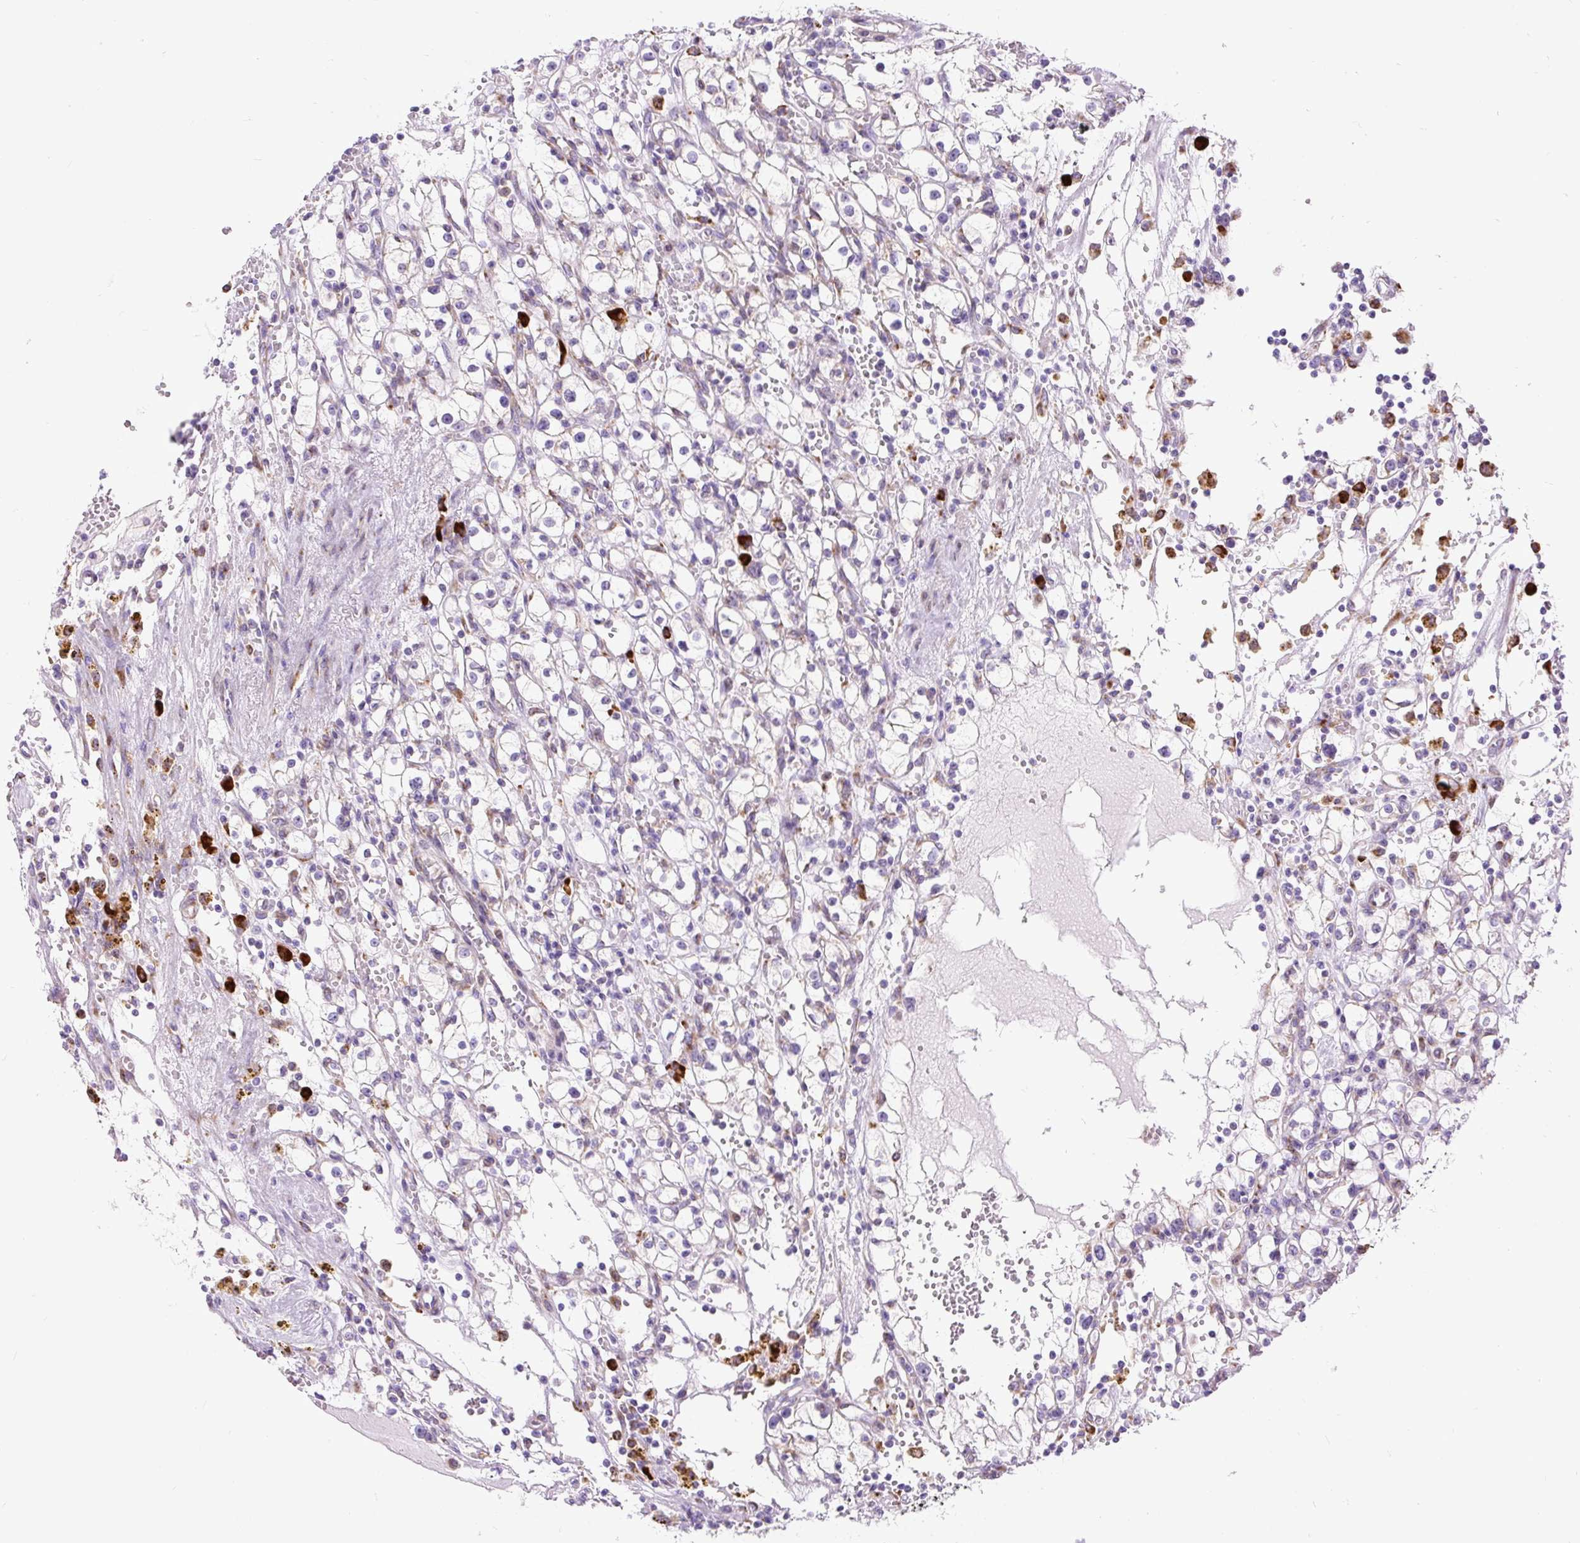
{"staining": {"intensity": "negative", "quantity": "none", "location": "none"}, "tissue": "renal cancer", "cell_type": "Tumor cells", "image_type": "cancer", "snomed": [{"axis": "morphology", "description": "Adenocarcinoma, NOS"}, {"axis": "topography", "description": "Kidney"}], "caption": "Protein analysis of renal cancer (adenocarcinoma) shows no significant staining in tumor cells.", "gene": "DDOST", "patient": {"sex": "male", "age": 56}}